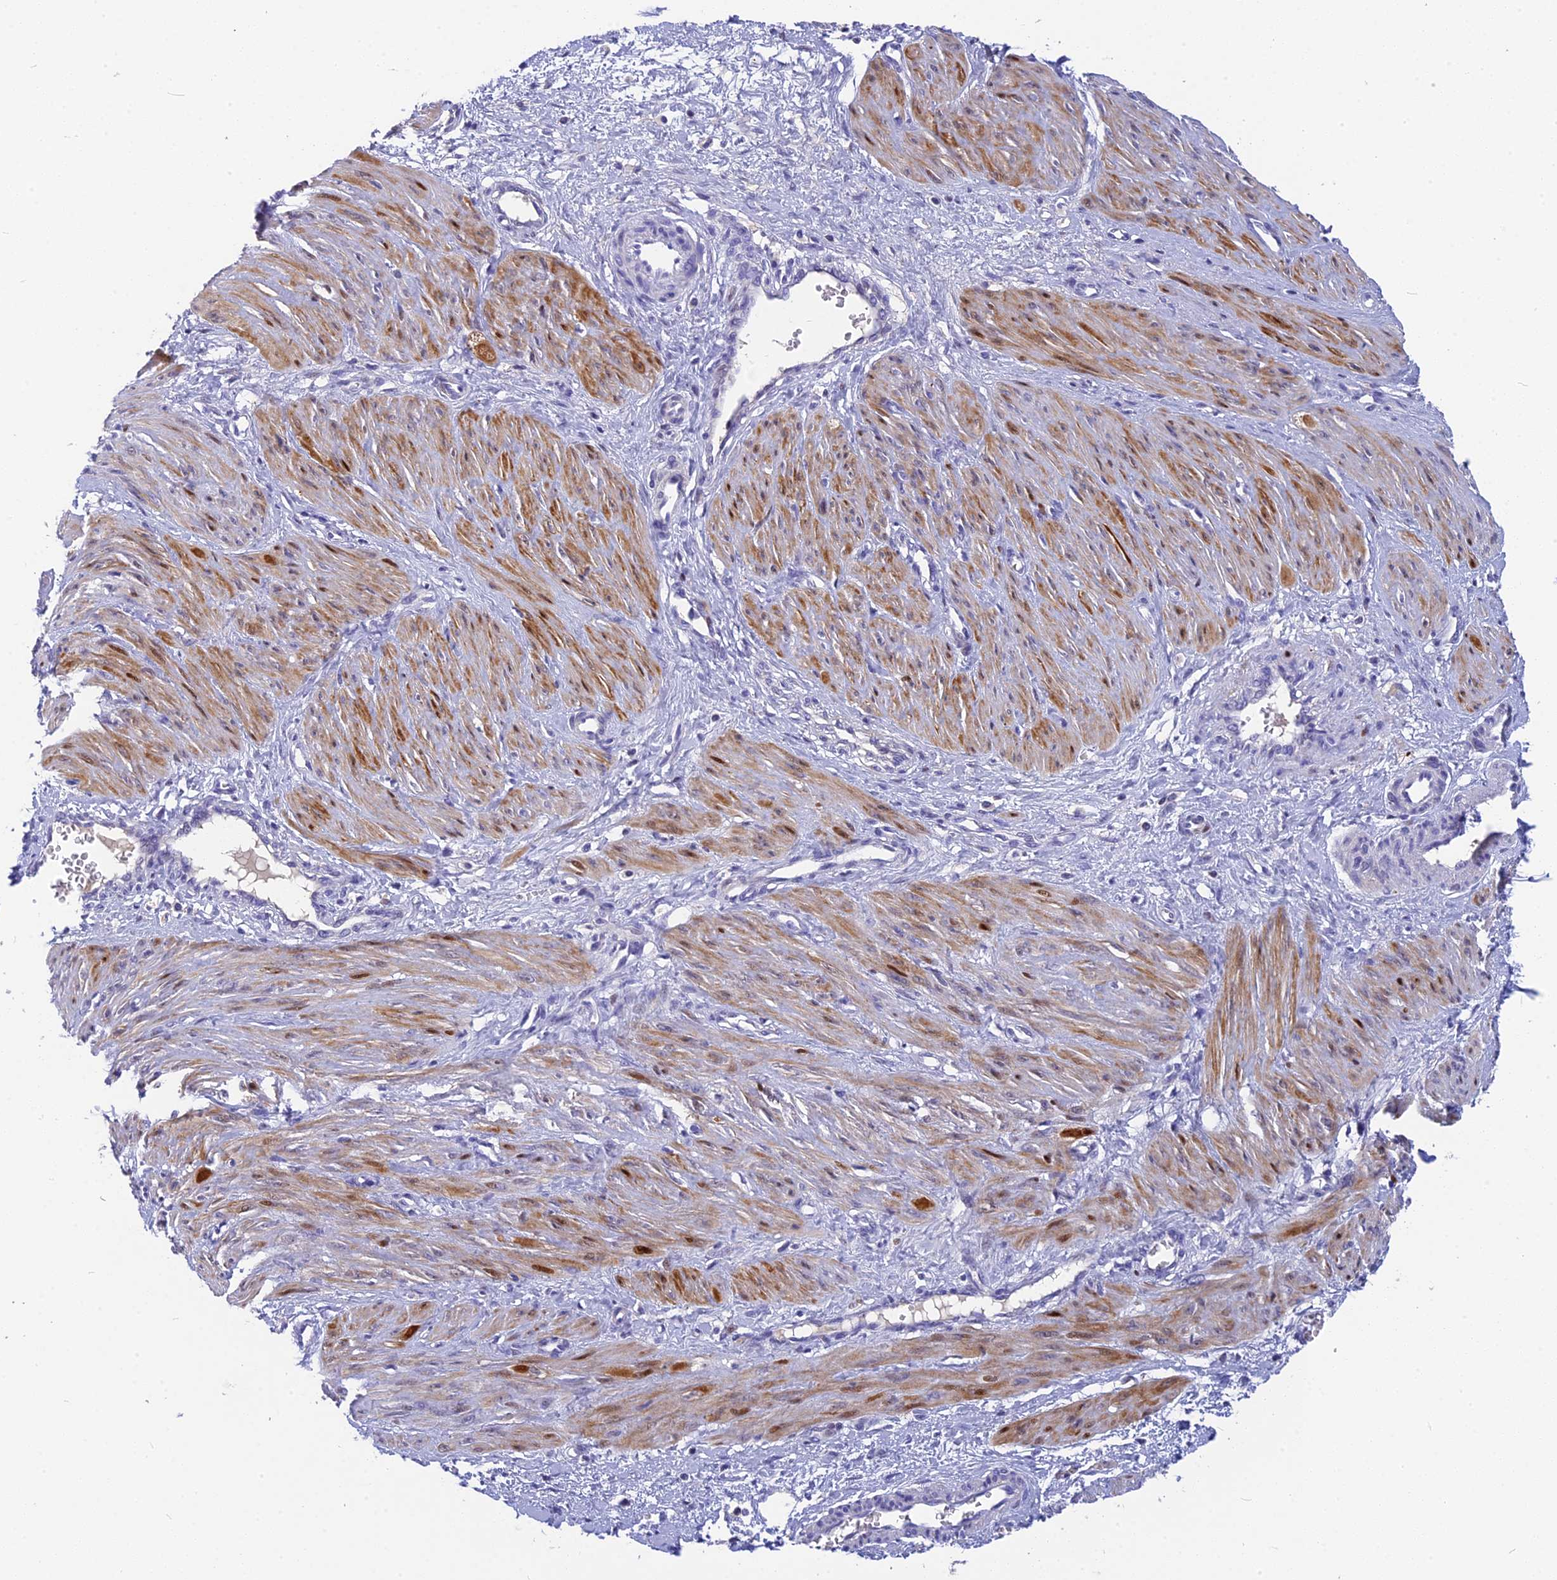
{"staining": {"intensity": "moderate", "quantity": "25%-75%", "location": "cytoplasmic/membranous,nuclear"}, "tissue": "smooth muscle", "cell_type": "Smooth muscle cells", "image_type": "normal", "snomed": [{"axis": "morphology", "description": "Normal tissue, NOS"}, {"axis": "topography", "description": "Endometrium"}], "caption": "Immunohistochemical staining of normal smooth muscle demonstrates 25%-75% levels of moderate cytoplasmic/membranous,nuclear protein expression in about 25%-75% of smooth muscle cells. Nuclei are stained in blue.", "gene": "NKPD1", "patient": {"sex": "female", "age": 33}}